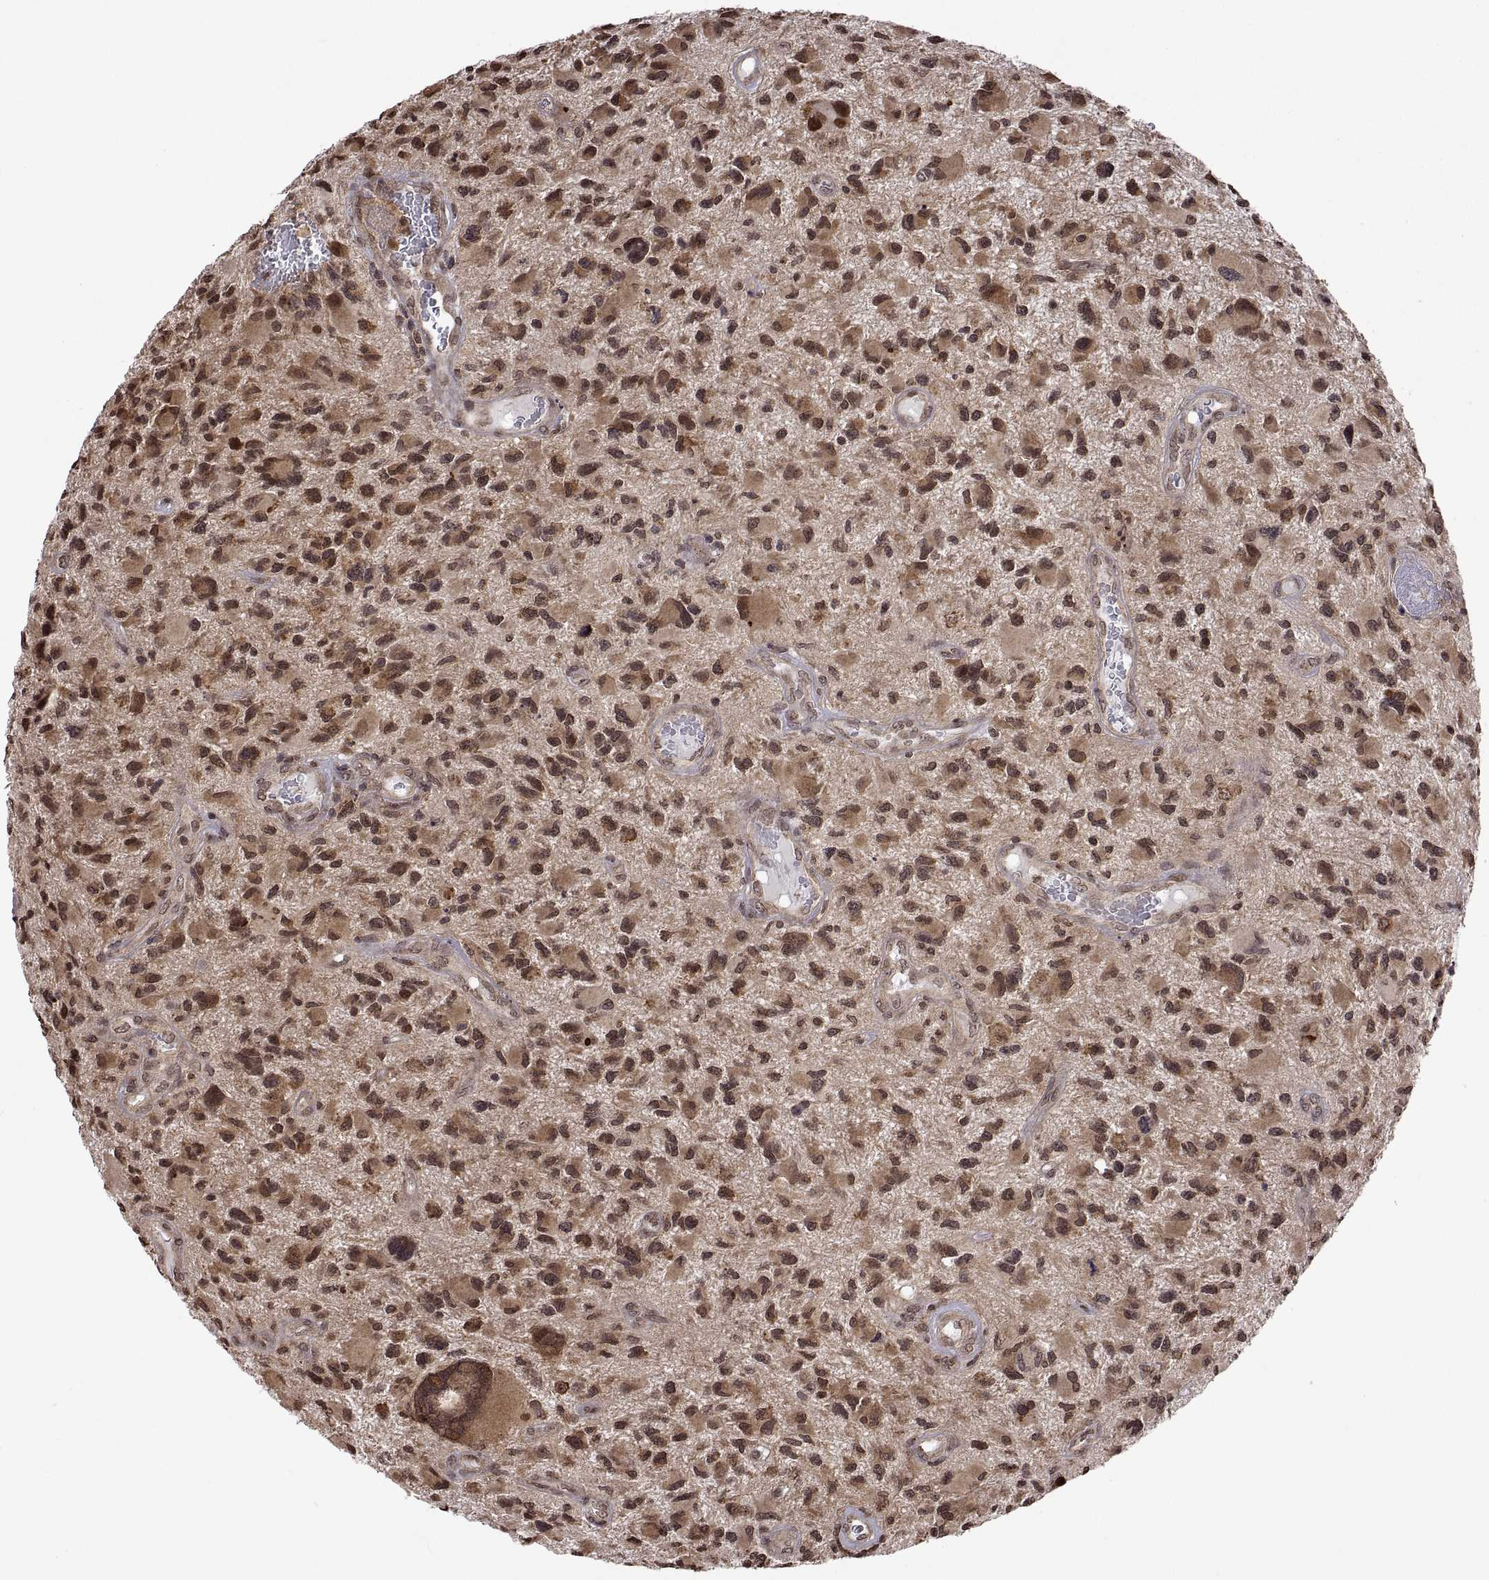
{"staining": {"intensity": "moderate", "quantity": ">75%", "location": "cytoplasmic/membranous,nuclear"}, "tissue": "glioma", "cell_type": "Tumor cells", "image_type": "cancer", "snomed": [{"axis": "morphology", "description": "Glioma, malignant, NOS"}, {"axis": "morphology", "description": "Glioma, malignant, High grade"}, {"axis": "topography", "description": "Brain"}], "caption": "Immunohistochemical staining of human glioma (malignant) displays medium levels of moderate cytoplasmic/membranous and nuclear protein staining in about >75% of tumor cells.", "gene": "ZNRF2", "patient": {"sex": "female", "age": 71}}